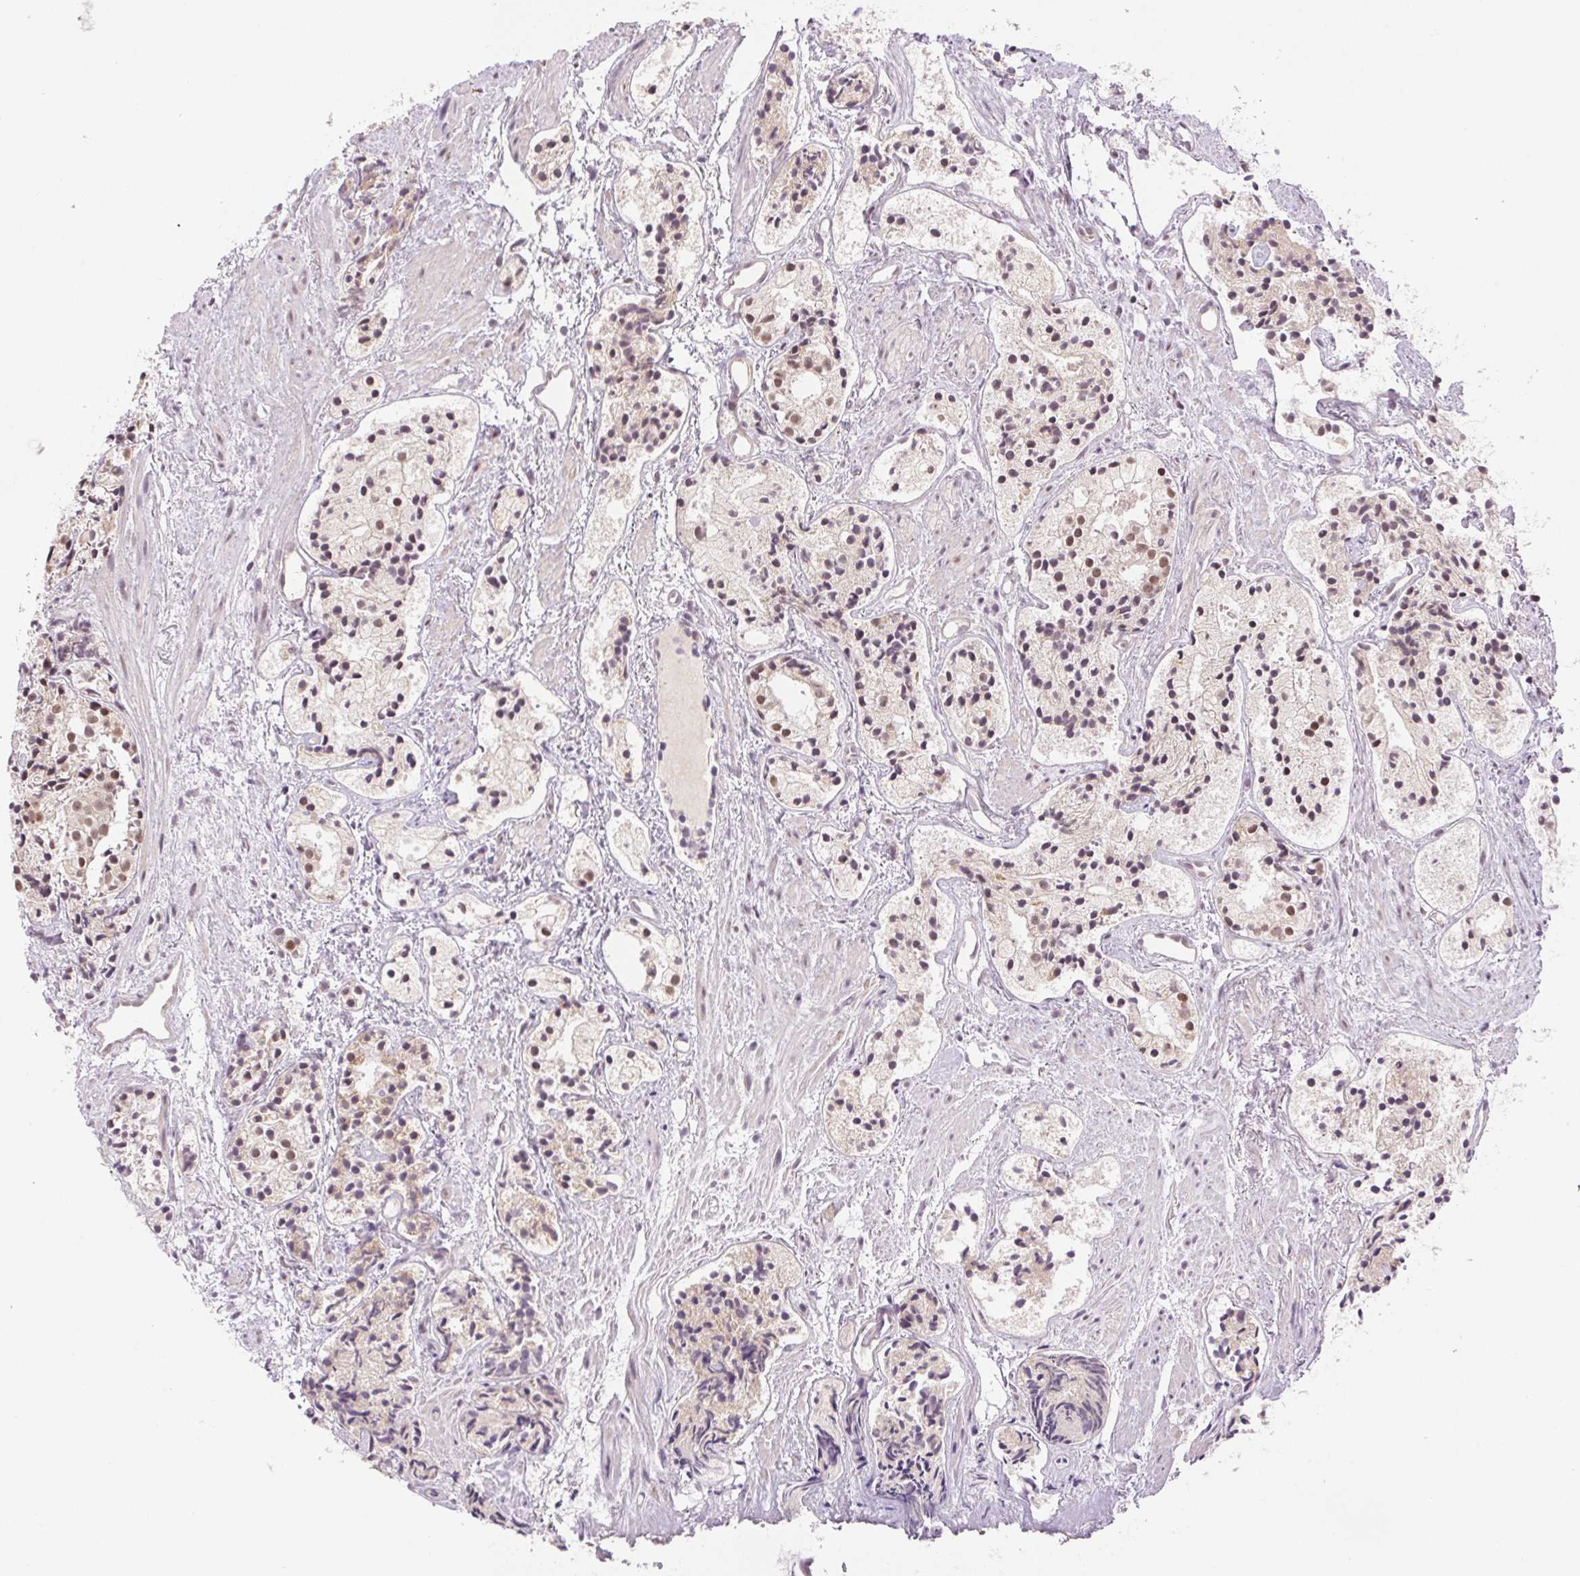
{"staining": {"intensity": "moderate", "quantity": "25%-75%", "location": "cytoplasmic/membranous,nuclear"}, "tissue": "prostate cancer", "cell_type": "Tumor cells", "image_type": "cancer", "snomed": [{"axis": "morphology", "description": "Adenocarcinoma, High grade"}, {"axis": "topography", "description": "Prostate"}], "caption": "The micrograph shows a brown stain indicating the presence of a protein in the cytoplasmic/membranous and nuclear of tumor cells in prostate high-grade adenocarcinoma.", "gene": "GRHL3", "patient": {"sex": "male", "age": 85}}